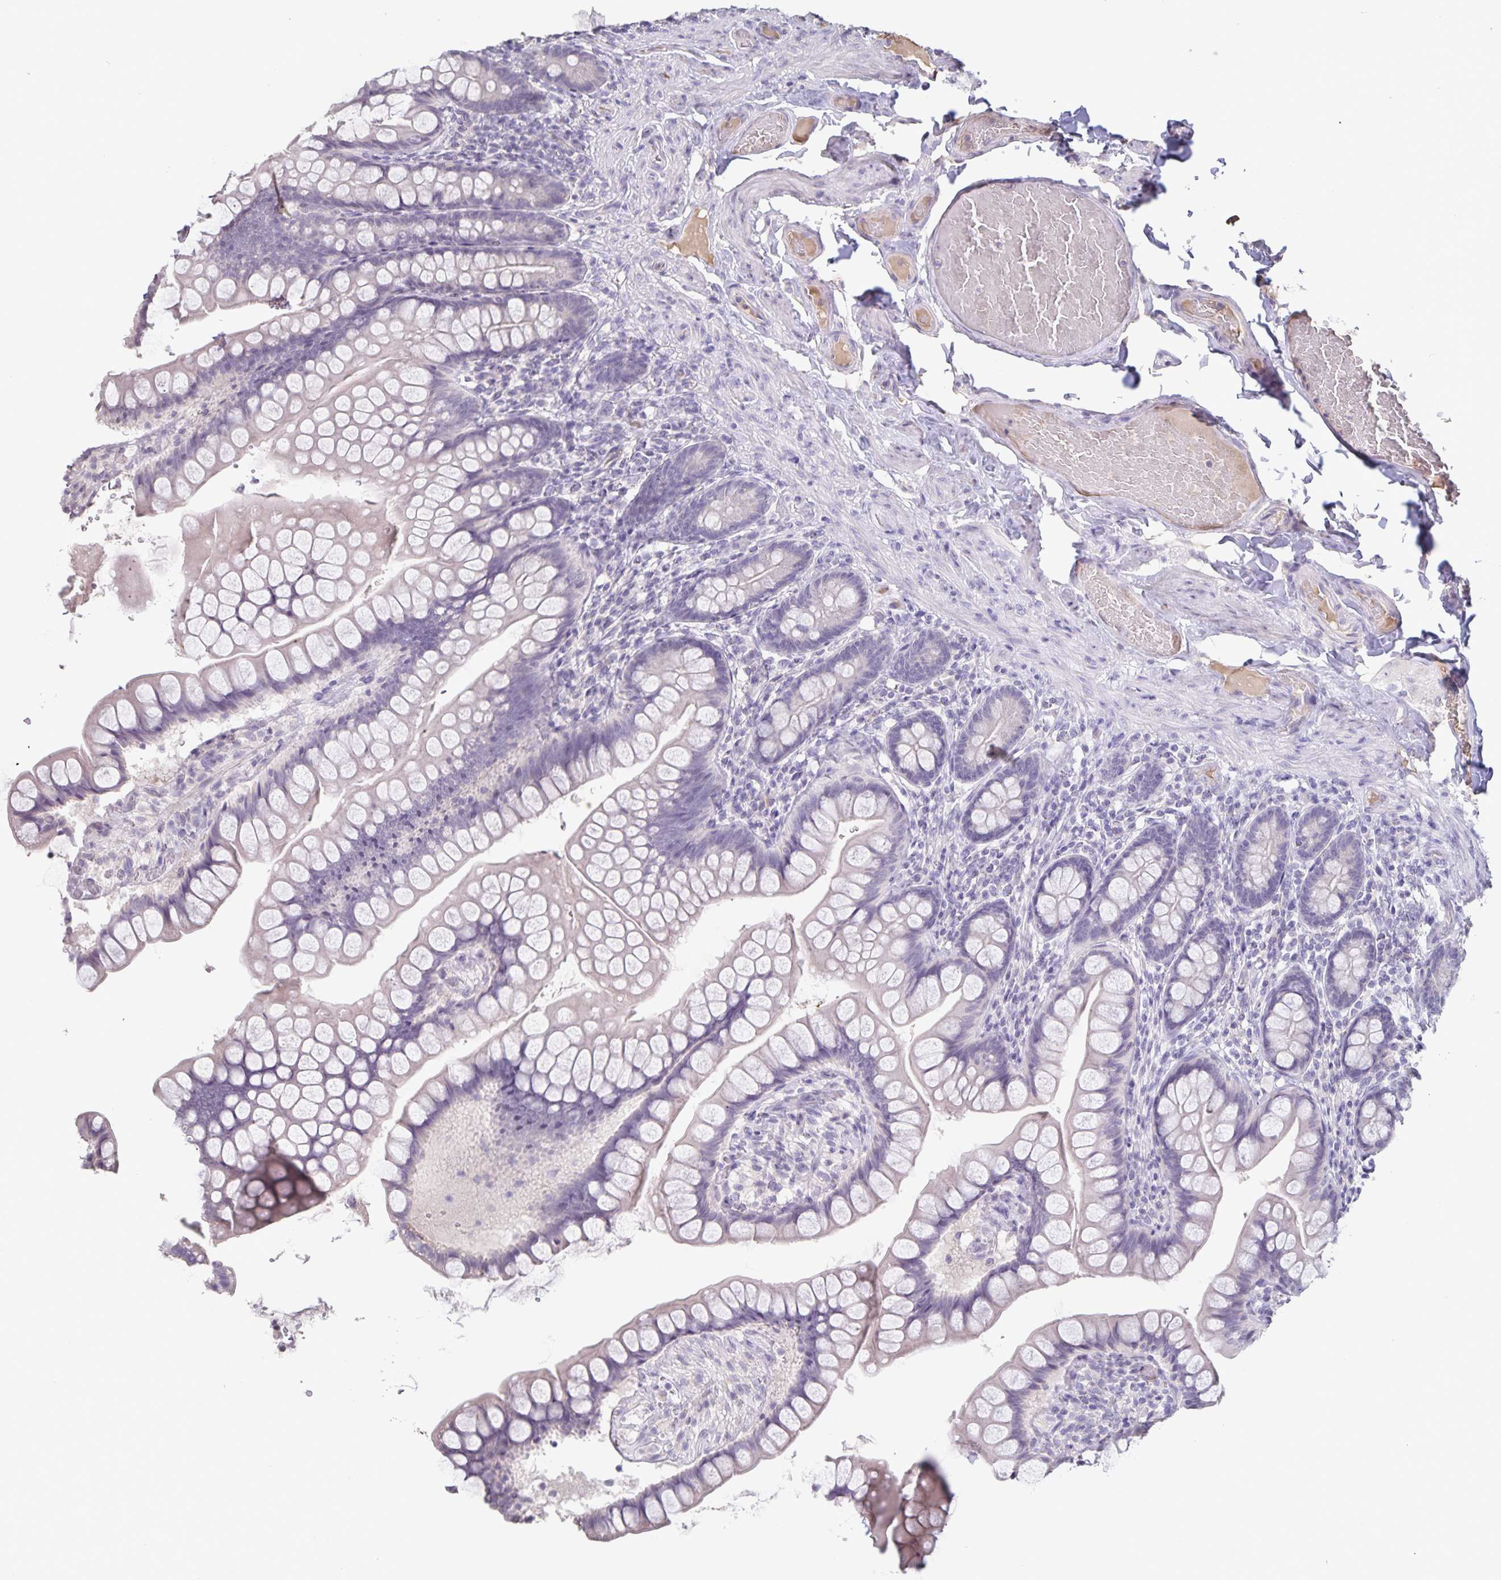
{"staining": {"intensity": "negative", "quantity": "none", "location": "none"}, "tissue": "small intestine", "cell_type": "Glandular cells", "image_type": "normal", "snomed": [{"axis": "morphology", "description": "Normal tissue, NOS"}, {"axis": "topography", "description": "Small intestine"}], "caption": "IHC image of benign small intestine stained for a protein (brown), which displays no positivity in glandular cells.", "gene": "INSL5", "patient": {"sex": "male", "age": 70}}